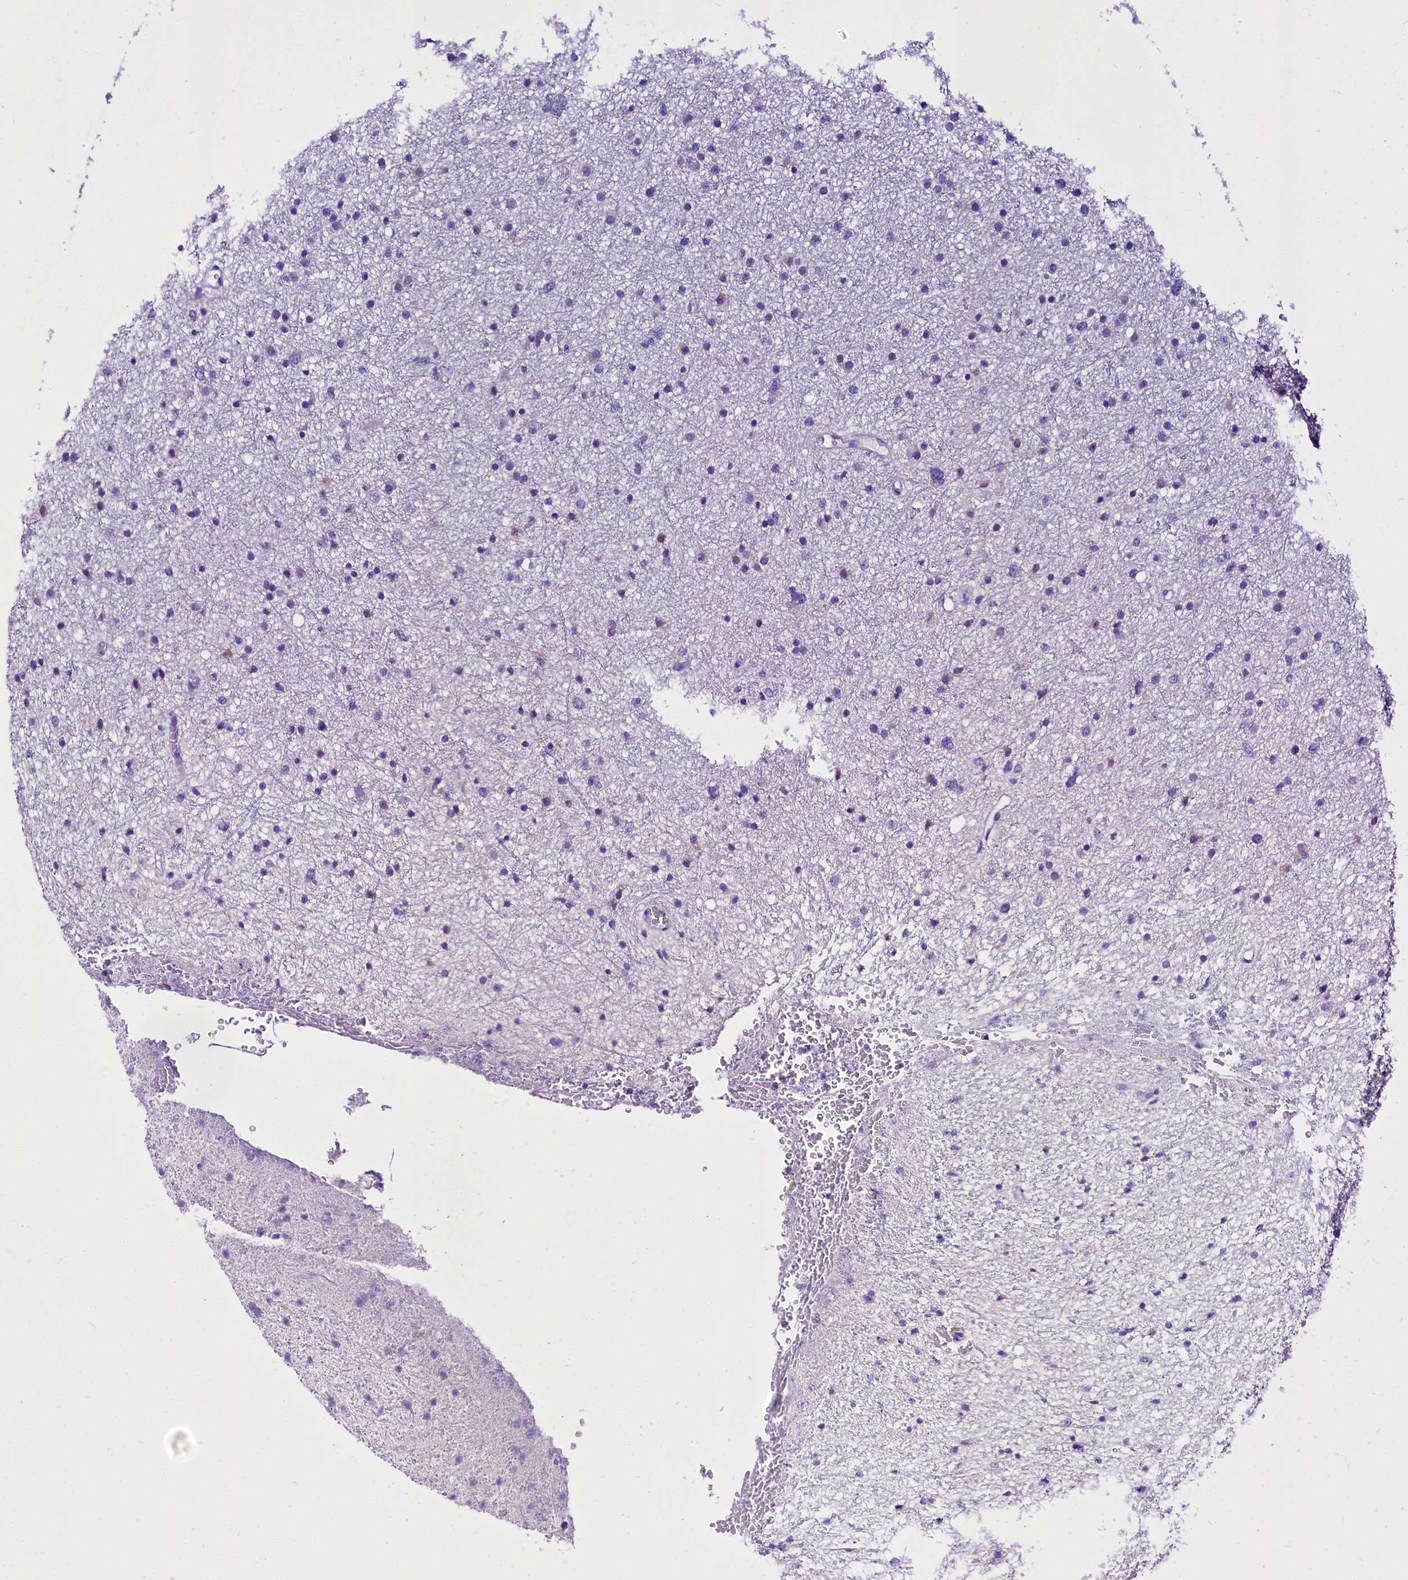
{"staining": {"intensity": "negative", "quantity": "none", "location": "none"}, "tissue": "glioma", "cell_type": "Tumor cells", "image_type": "cancer", "snomed": [{"axis": "morphology", "description": "Glioma, malignant, Low grade"}, {"axis": "topography", "description": "Cerebral cortex"}], "caption": "Image shows no protein positivity in tumor cells of glioma tissue.", "gene": "A2ML1", "patient": {"sex": "female", "age": 39}}